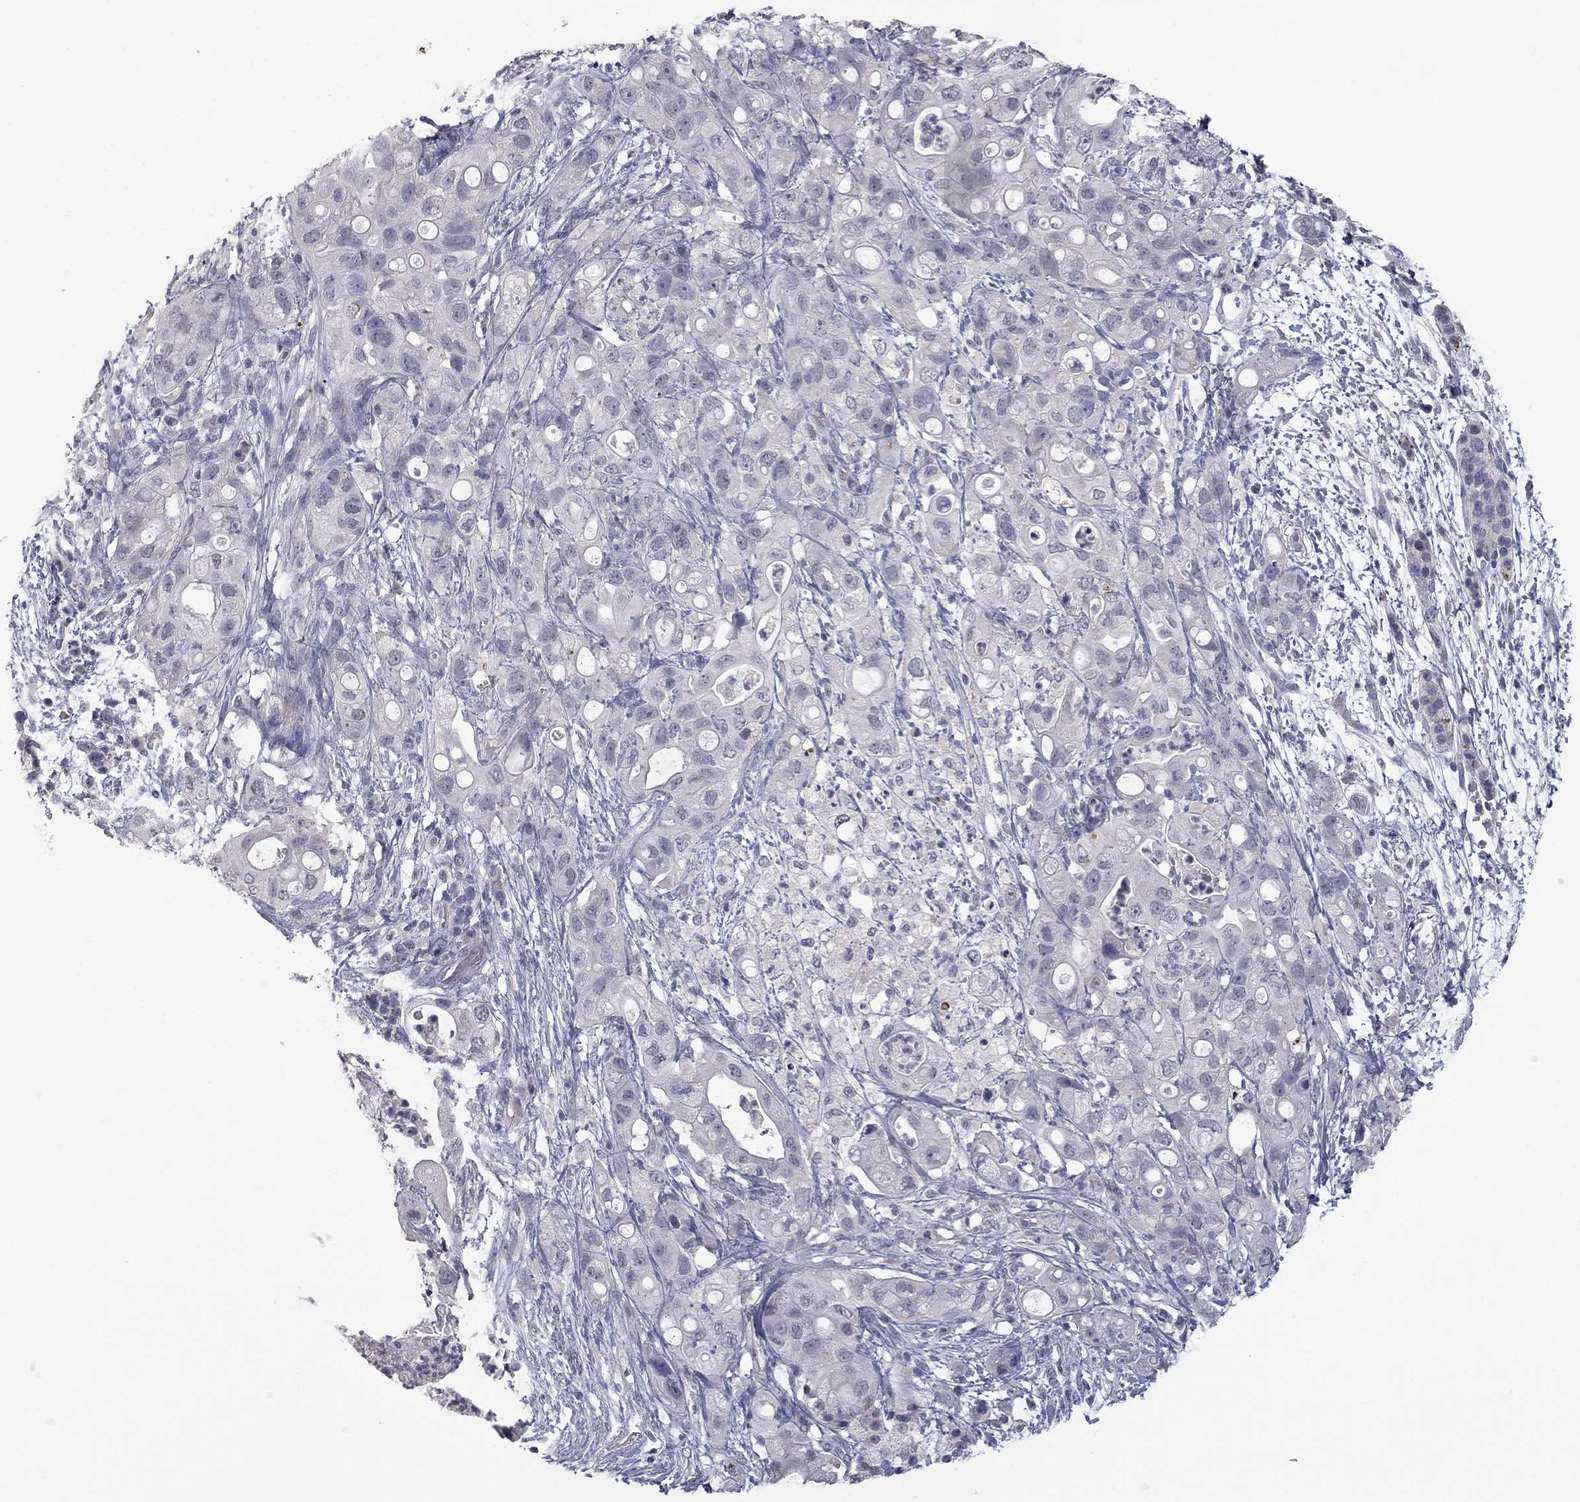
{"staining": {"intensity": "negative", "quantity": "none", "location": "none"}, "tissue": "pancreatic cancer", "cell_type": "Tumor cells", "image_type": "cancer", "snomed": [{"axis": "morphology", "description": "Adenocarcinoma, NOS"}, {"axis": "topography", "description": "Pancreas"}], "caption": "Immunohistochemical staining of human pancreatic adenocarcinoma shows no significant positivity in tumor cells.", "gene": "IP6K3", "patient": {"sex": "female", "age": 72}}